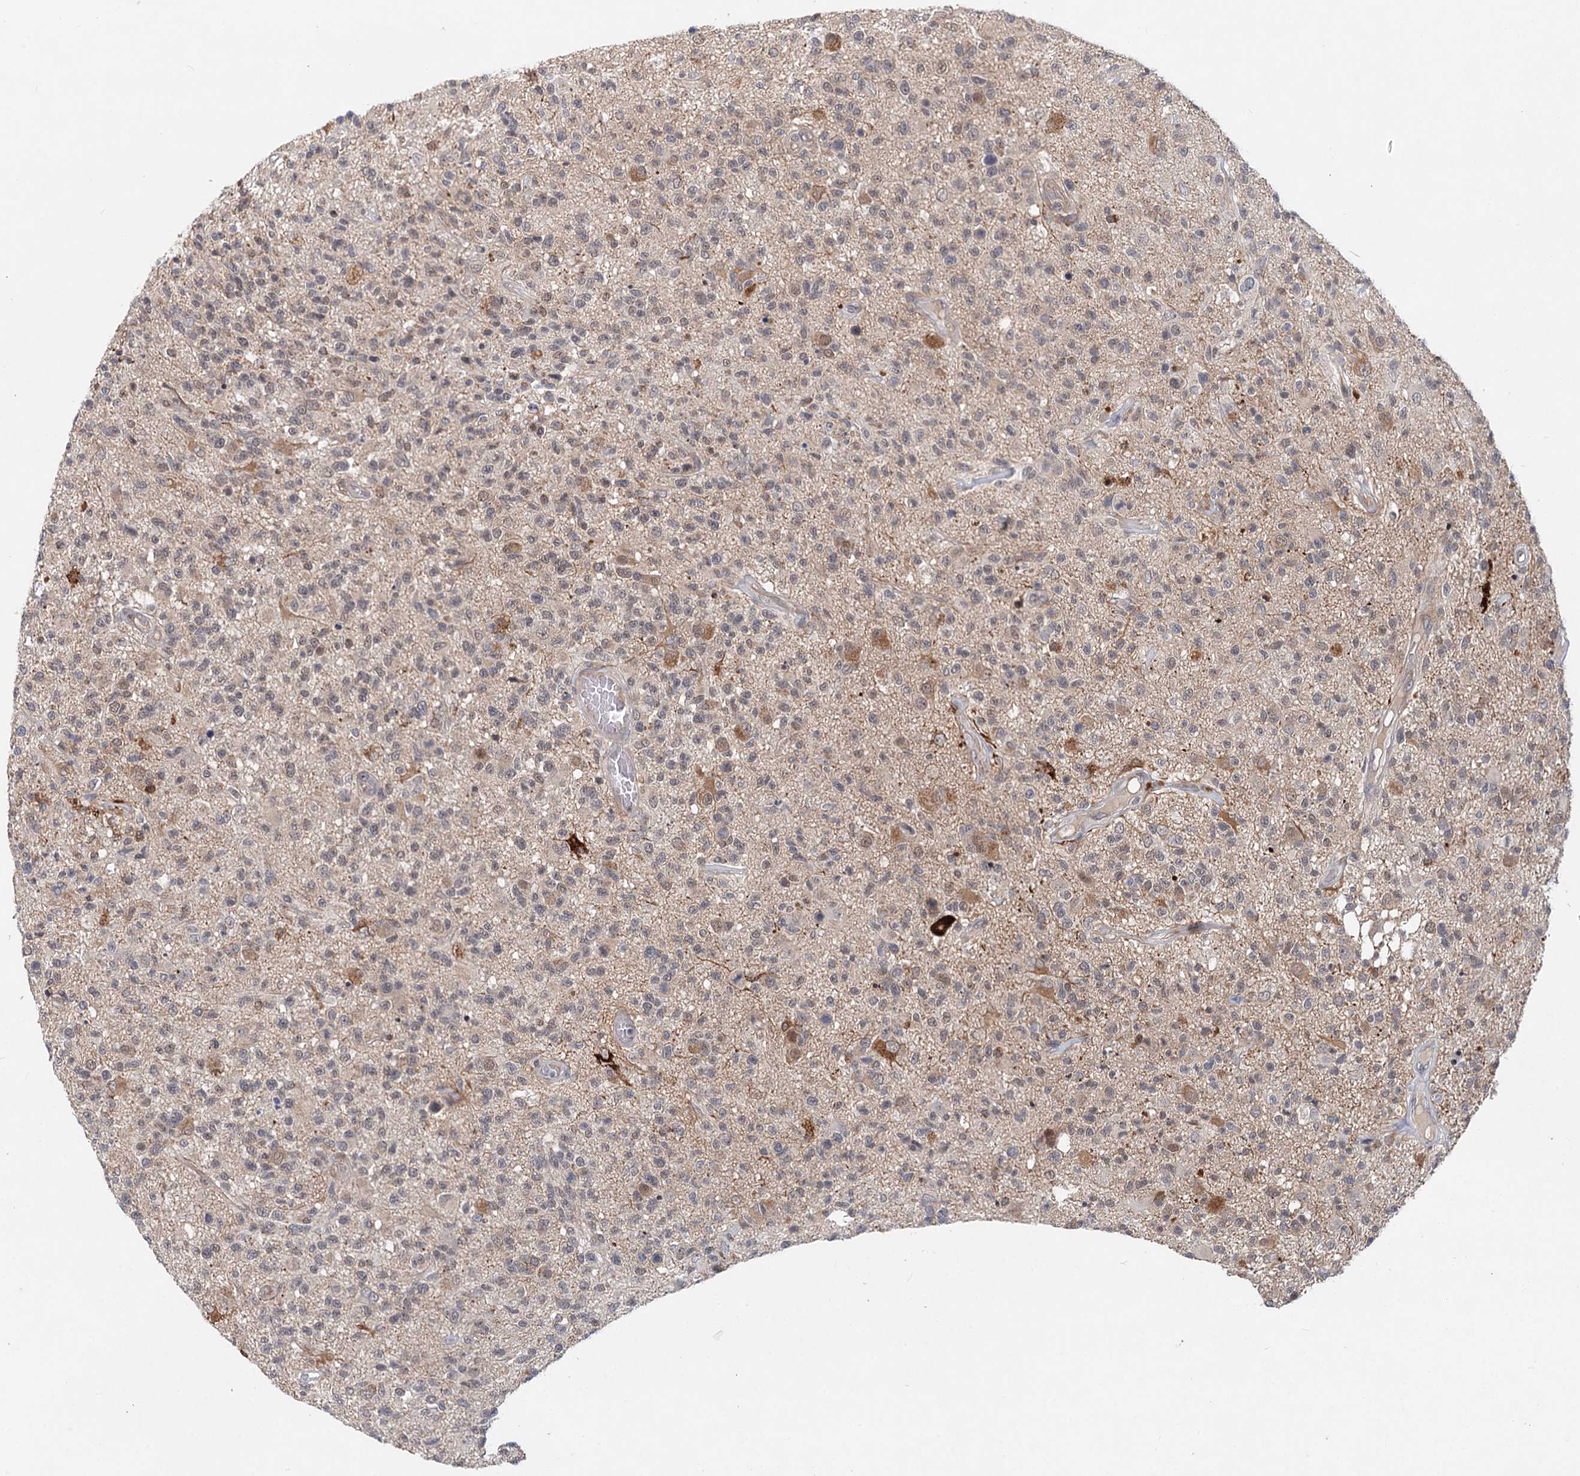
{"staining": {"intensity": "weak", "quantity": "<25%", "location": "cytoplasmic/membranous"}, "tissue": "glioma", "cell_type": "Tumor cells", "image_type": "cancer", "snomed": [{"axis": "morphology", "description": "Glioma, malignant, High grade"}, {"axis": "morphology", "description": "Glioblastoma, NOS"}, {"axis": "topography", "description": "Brain"}], "caption": "Tumor cells show no significant staining in glioma.", "gene": "AP3B1", "patient": {"sex": "male", "age": 60}}